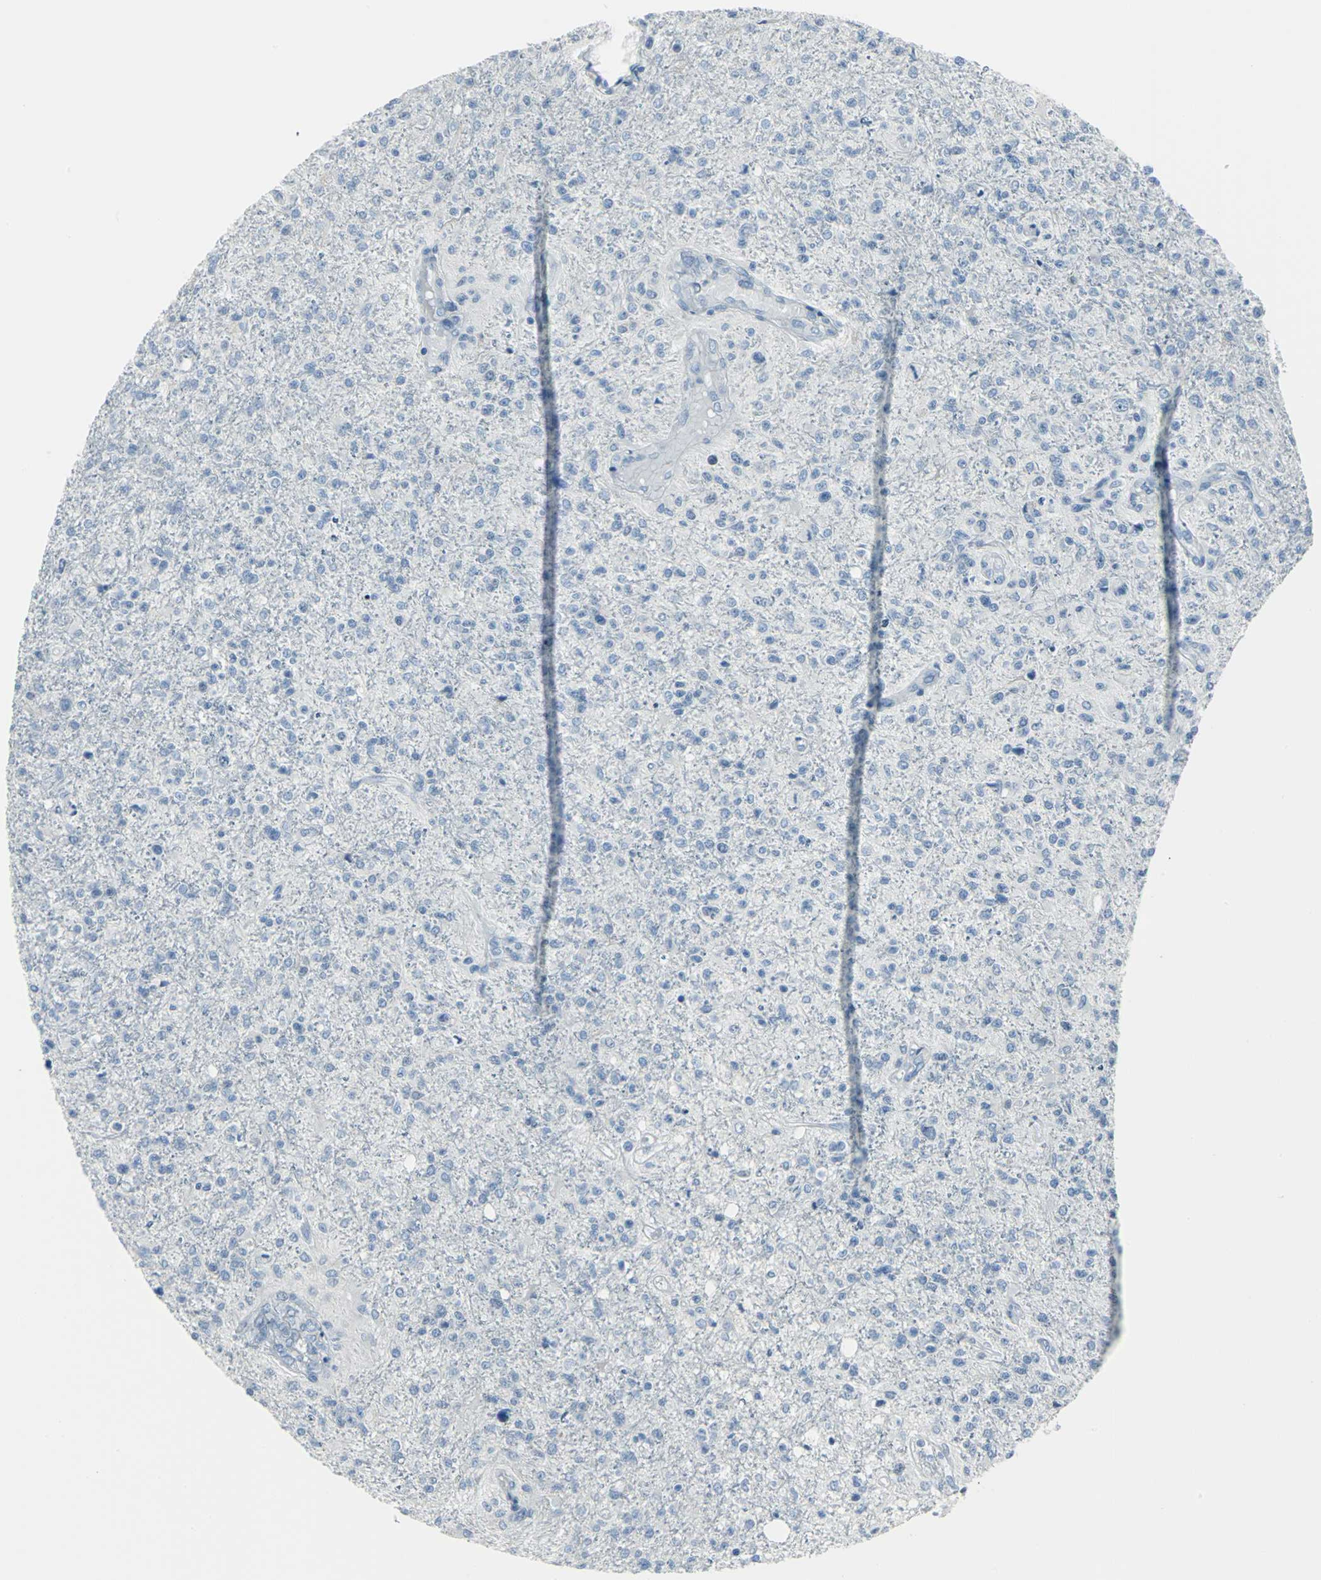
{"staining": {"intensity": "negative", "quantity": "none", "location": "none"}, "tissue": "glioma", "cell_type": "Tumor cells", "image_type": "cancer", "snomed": [{"axis": "morphology", "description": "Glioma, malignant, High grade"}, {"axis": "topography", "description": "Cerebral cortex"}], "caption": "The image reveals no significant expression in tumor cells of malignant glioma (high-grade).", "gene": "MCM3", "patient": {"sex": "male", "age": 76}}